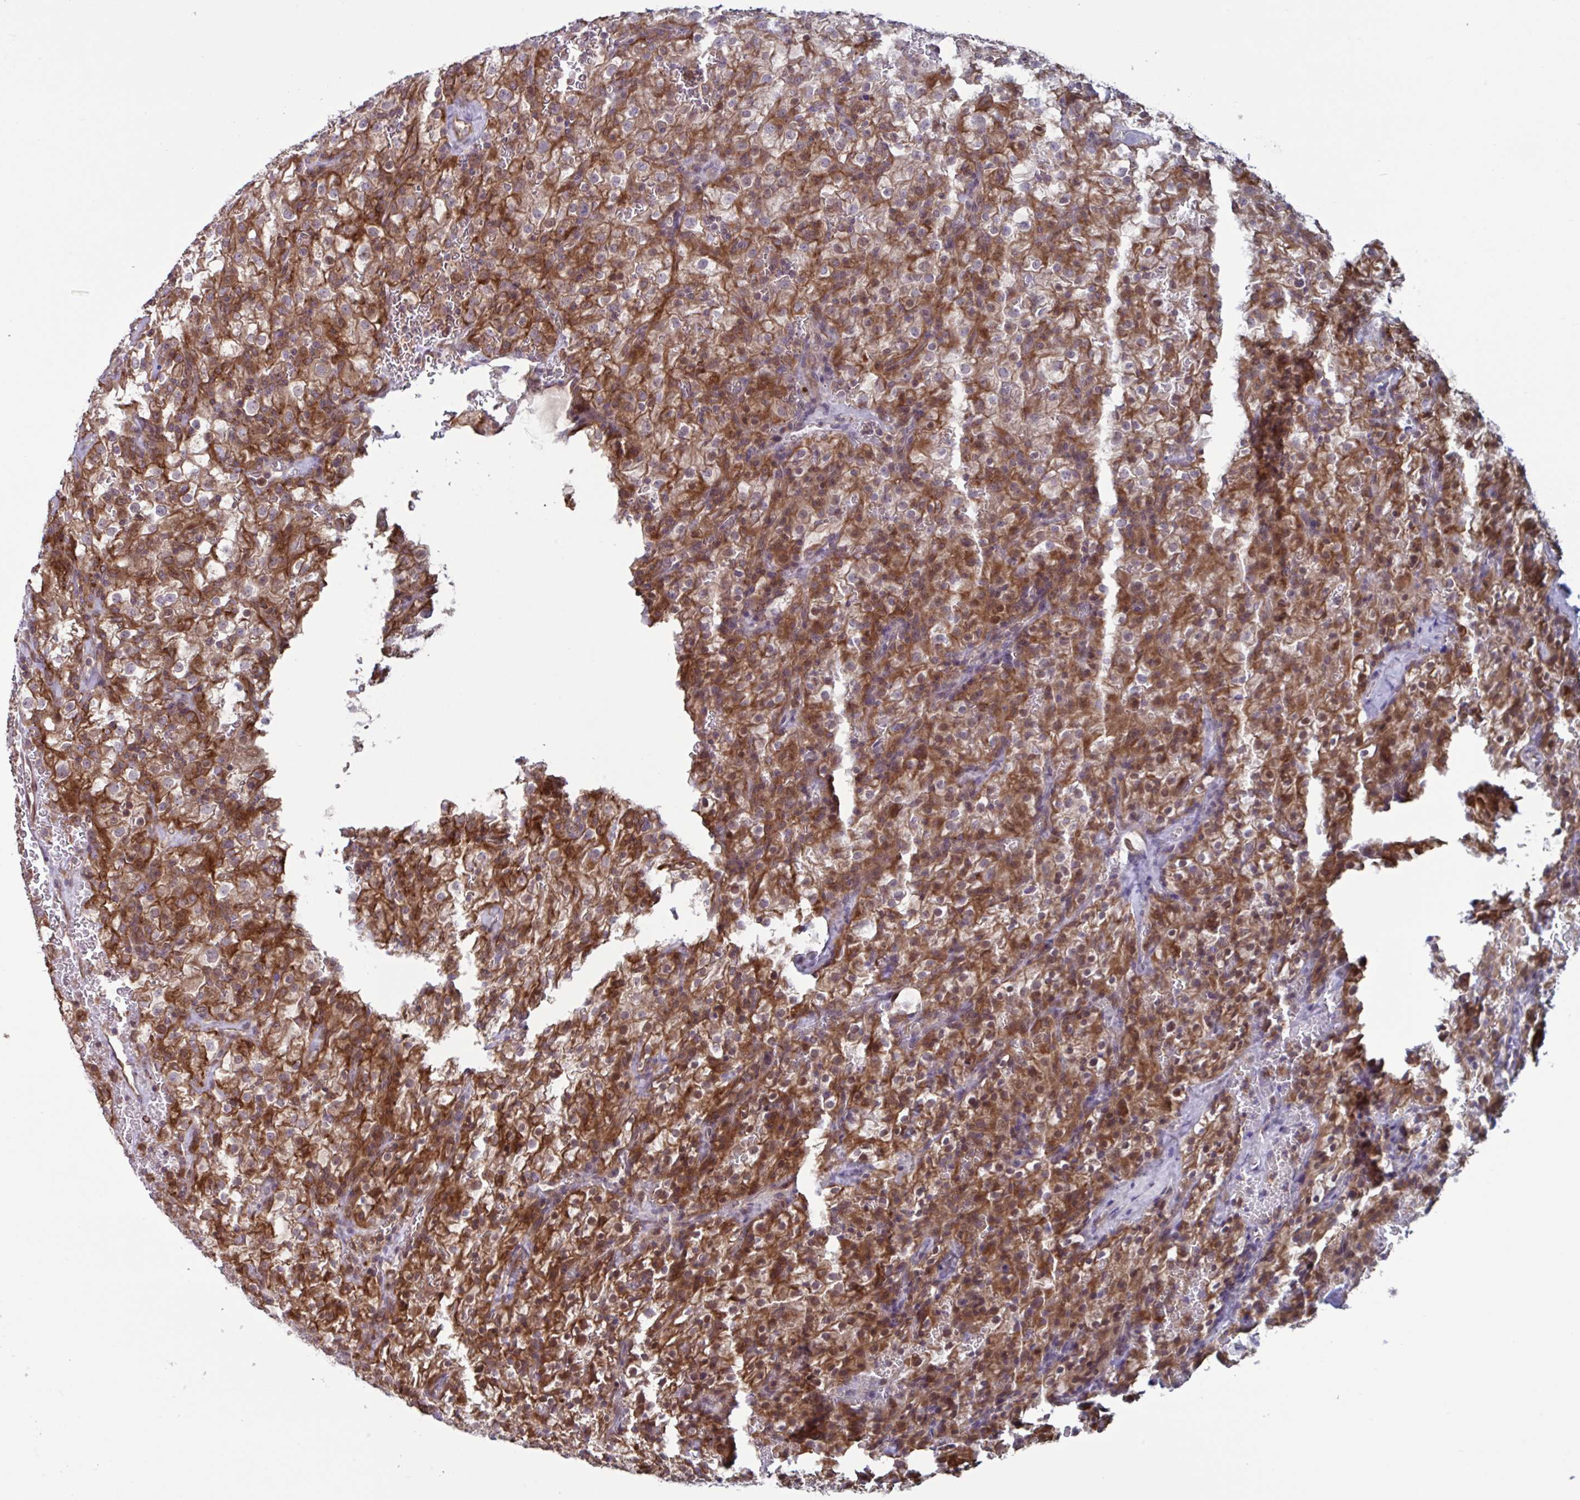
{"staining": {"intensity": "moderate", "quantity": ">75%", "location": "cytoplasmic/membranous,nuclear"}, "tissue": "renal cancer", "cell_type": "Tumor cells", "image_type": "cancer", "snomed": [{"axis": "morphology", "description": "Adenocarcinoma, NOS"}, {"axis": "topography", "description": "Kidney"}], "caption": "DAB (3,3'-diaminobenzidine) immunohistochemical staining of renal cancer shows moderate cytoplasmic/membranous and nuclear protein staining in about >75% of tumor cells. (DAB (3,3'-diaminobenzidine) = brown stain, brightfield microscopy at high magnification).", "gene": "GLTP", "patient": {"sex": "female", "age": 74}}